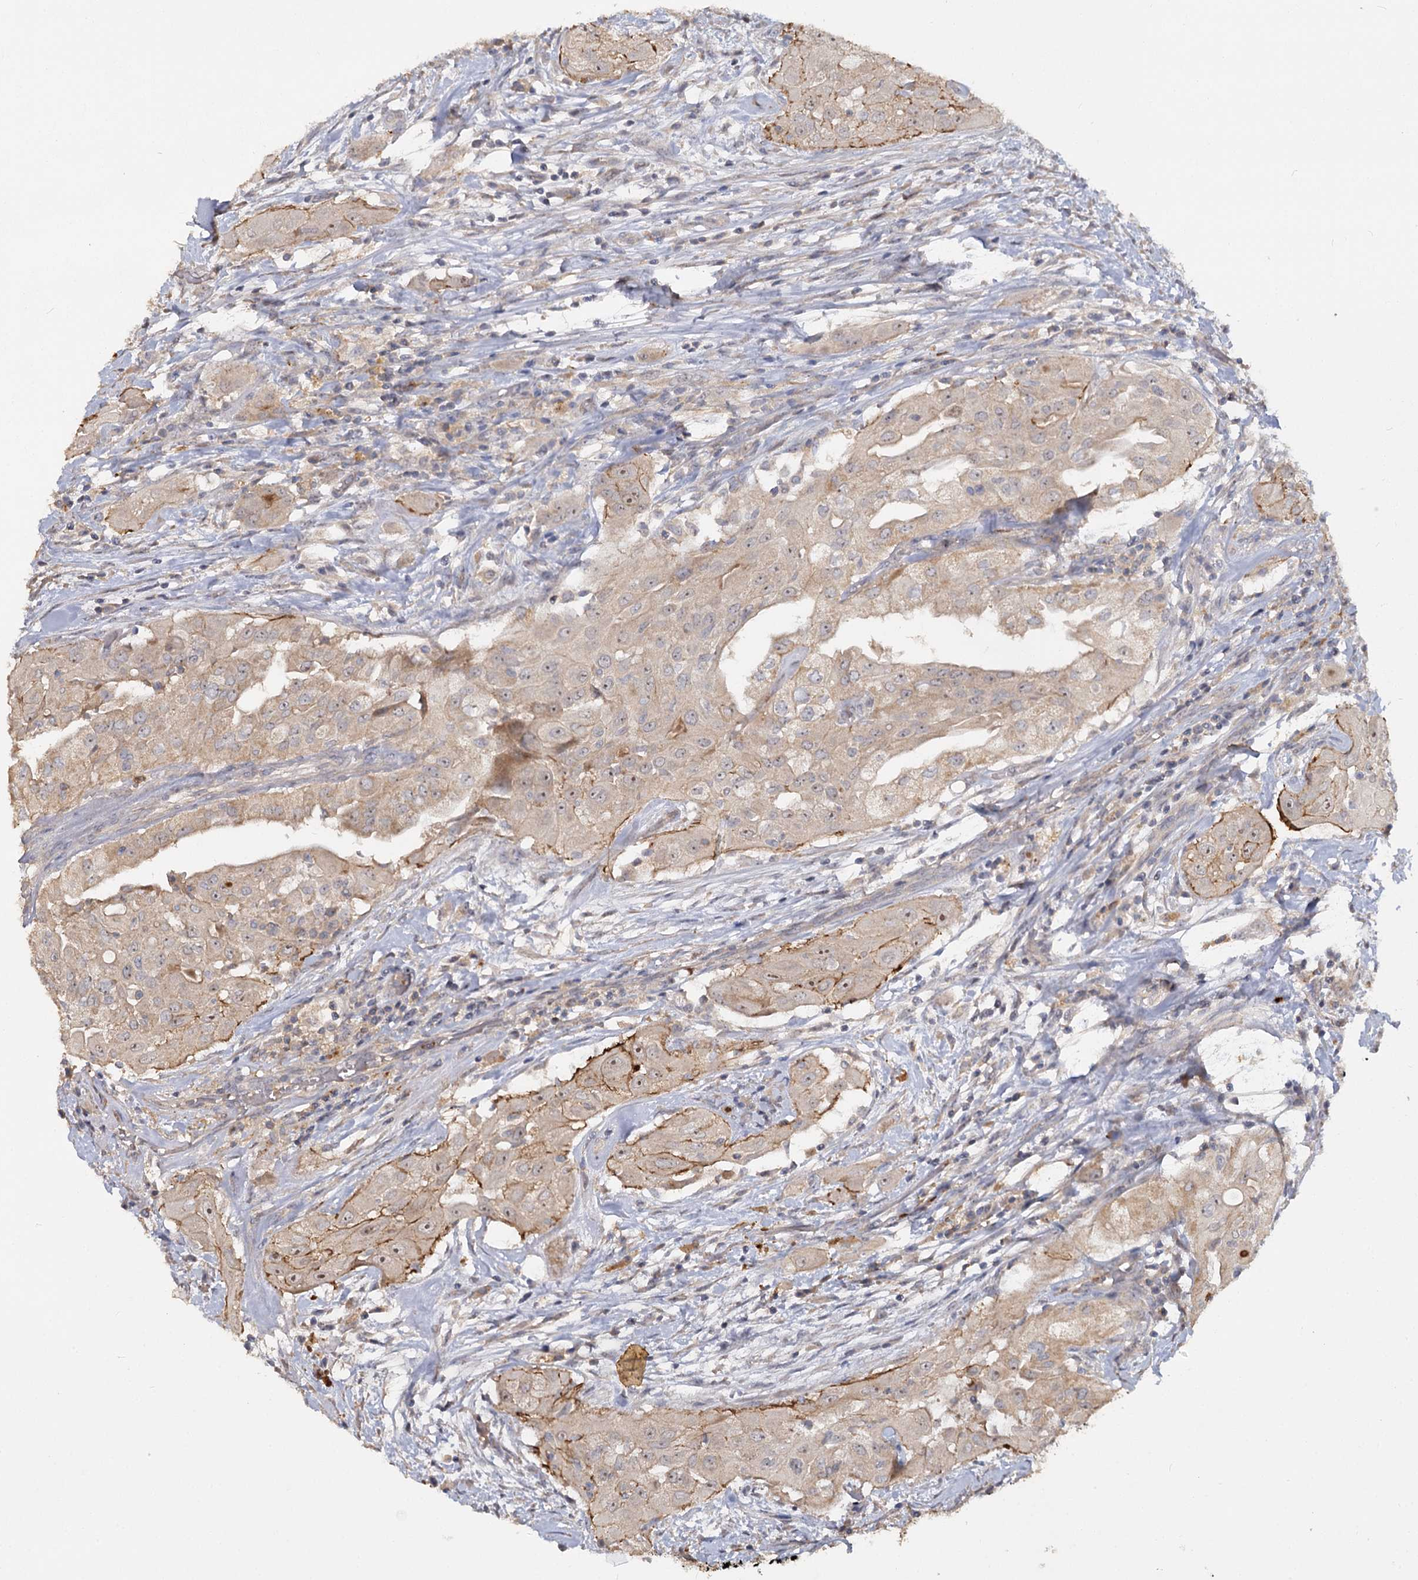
{"staining": {"intensity": "moderate", "quantity": "<25%", "location": "cytoplasmic/membranous,nuclear"}, "tissue": "thyroid cancer", "cell_type": "Tumor cells", "image_type": "cancer", "snomed": [{"axis": "morphology", "description": "Papillary adenocarcinoma, NOS"}, {"axis": "topography", "description": "Thyroid gland"}], "caption": "A brown stain highlights moderate cytoplasmic/membranous and nuclear expression of a protein in human thyroid cancer tumor cells.", "gene": "ANGPTL5", "patient": {"sex": "female", "age": 59}}